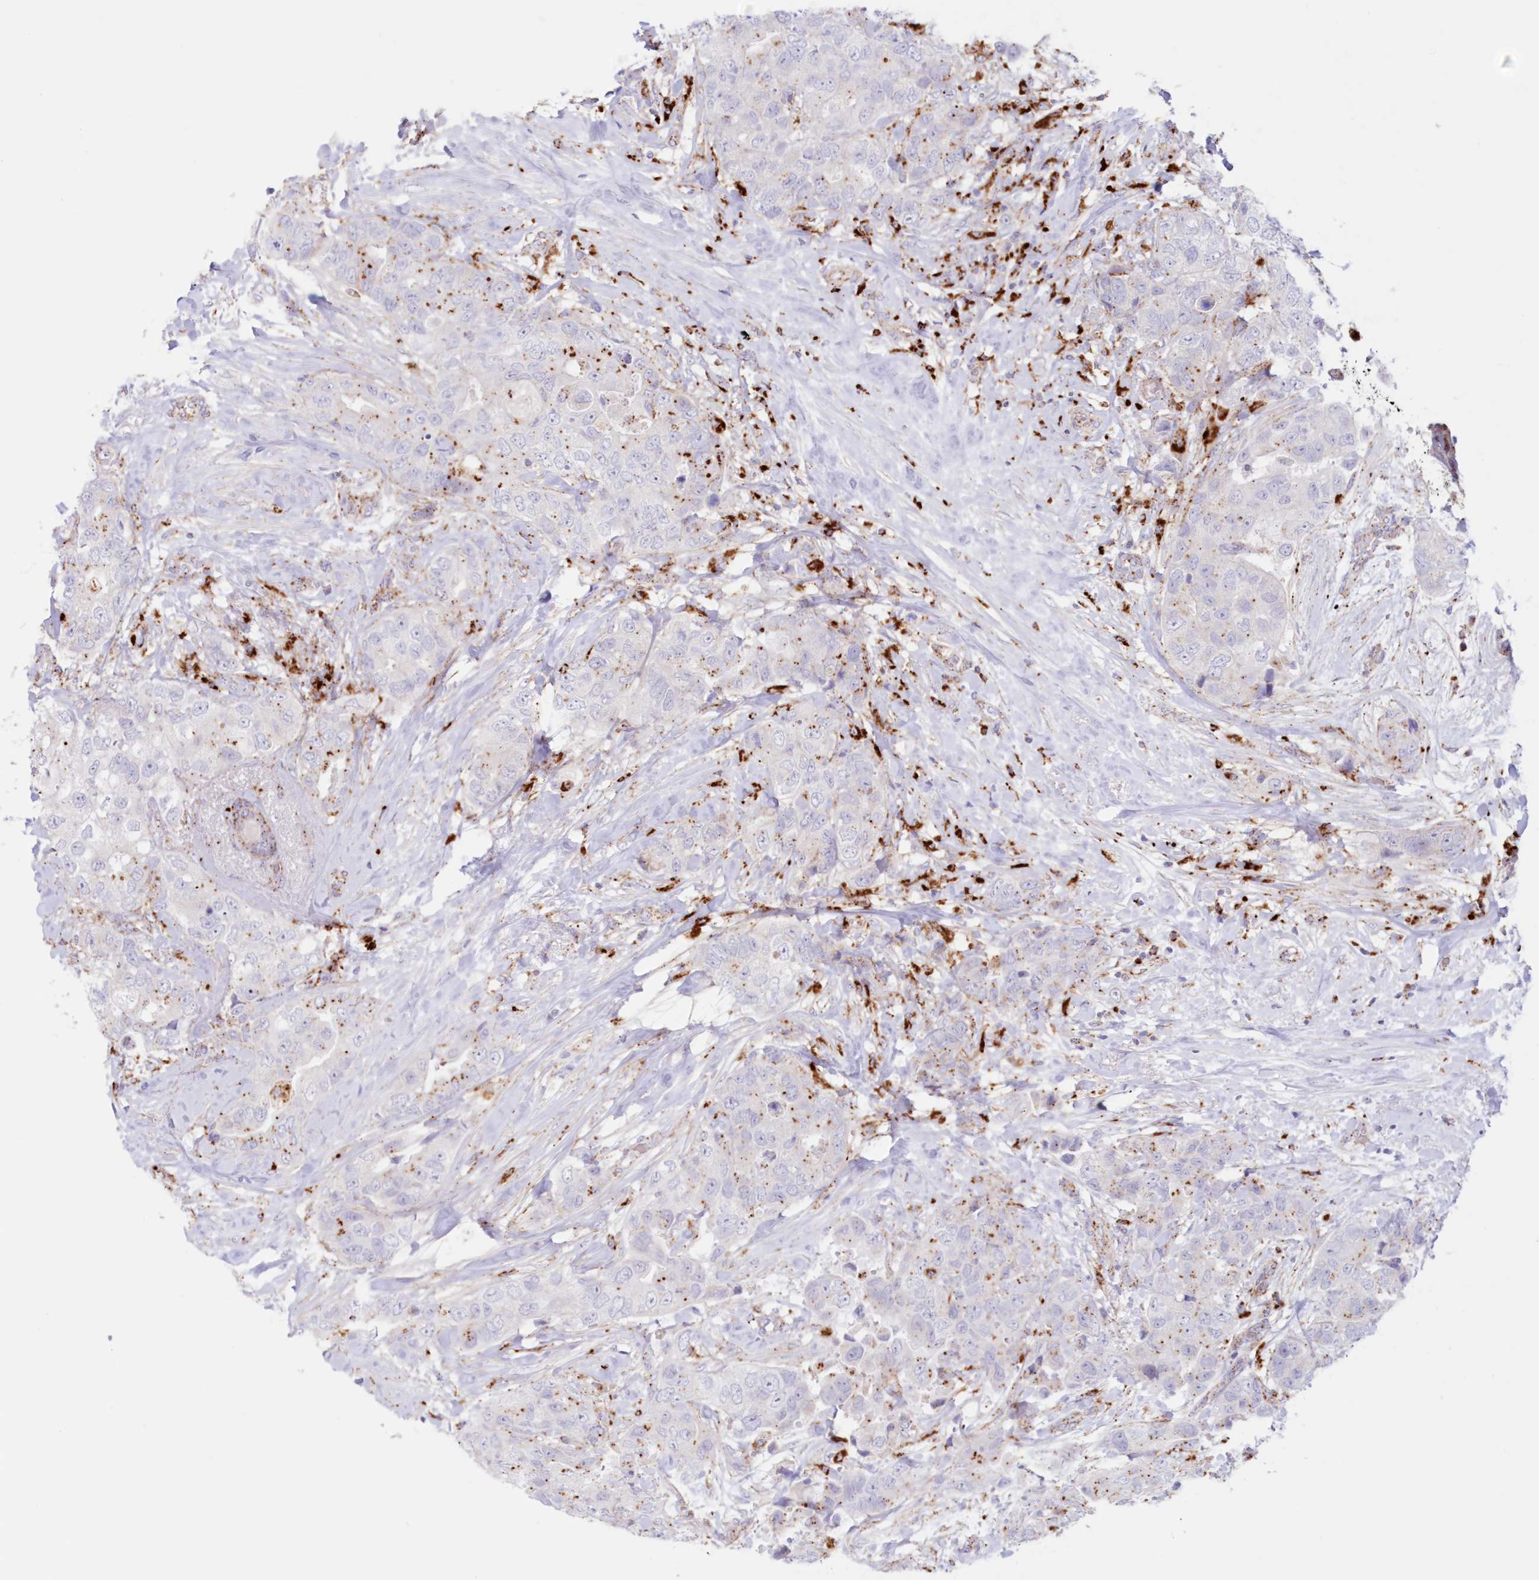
{"staining": {"intensity": "negative", "quantity": "none", "location": "none"}, "tissue": "breast cancer", "cell_type": "Tumor cells", "image_type": "cancer", "snomed": [{"axis": "morphology", "description": "Duct carcinoma"}, {"axis": "topography", "description": "Breast"}], "caption": "Histopathology image shows no protein expression in tumor cells of intraductal carcinoma (breast) tissue.", "gene": "TPP1", "patient": {"sex": "female", "age": 62}}